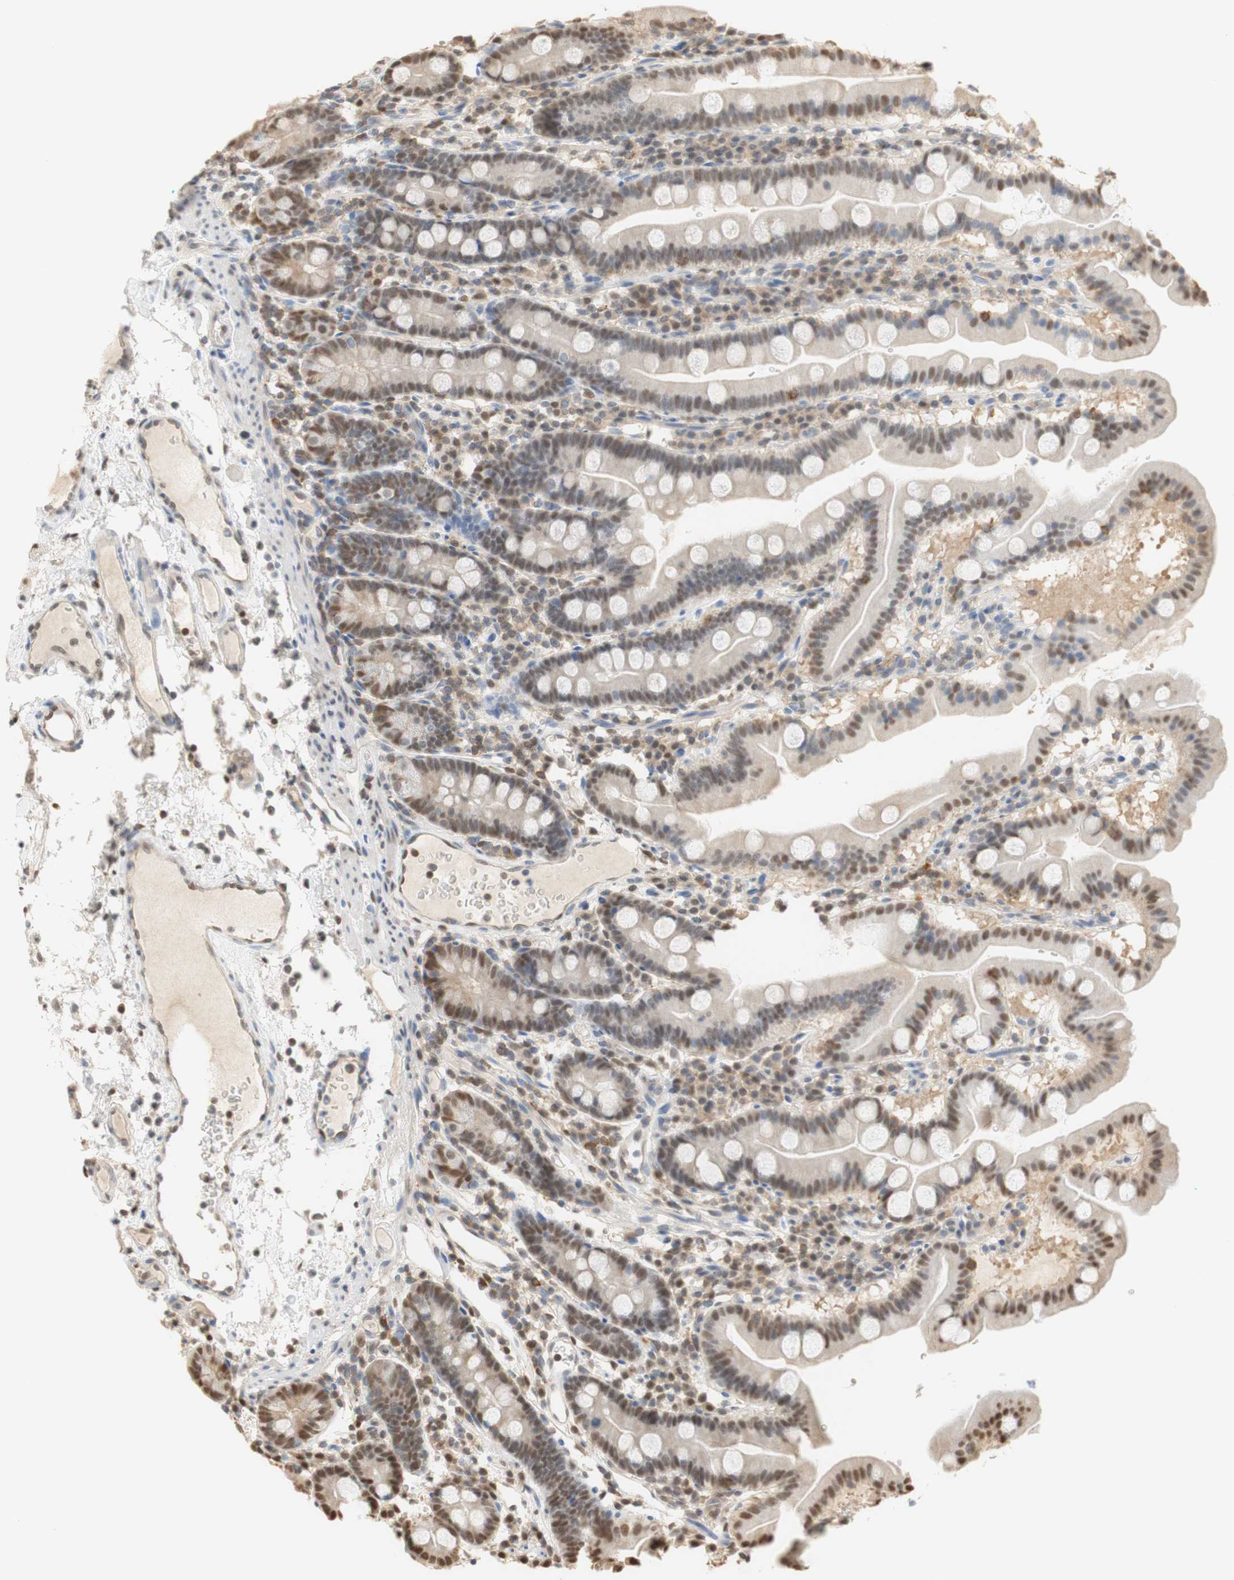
{"staining": {"intensity": "moderate", "quantity": "<25%", "location": "nuclear"}, "tissue": "duodenum", "cell_type": "Glandular cells", "image_type": "normal", "snomed": [{"axis": "morphology", "description": "Normal tissue, NOS"}, {"axis": "topography", "description": "Duodenum"}], "caption": "DAB (3,3'-diaminobenzidine) immunohistochemical staining of normal duodenum exhibits moderate nuclear protein expression in approximately <25% of glandular cells. (Stains: DAB (3,3'-diaminobenzidine) in brown, nuclei in blue, Microscopy: brightfield microscopy at high magnification).", "gene": "NAP1L4", "patient": {"sex": "male", "age": 50}}